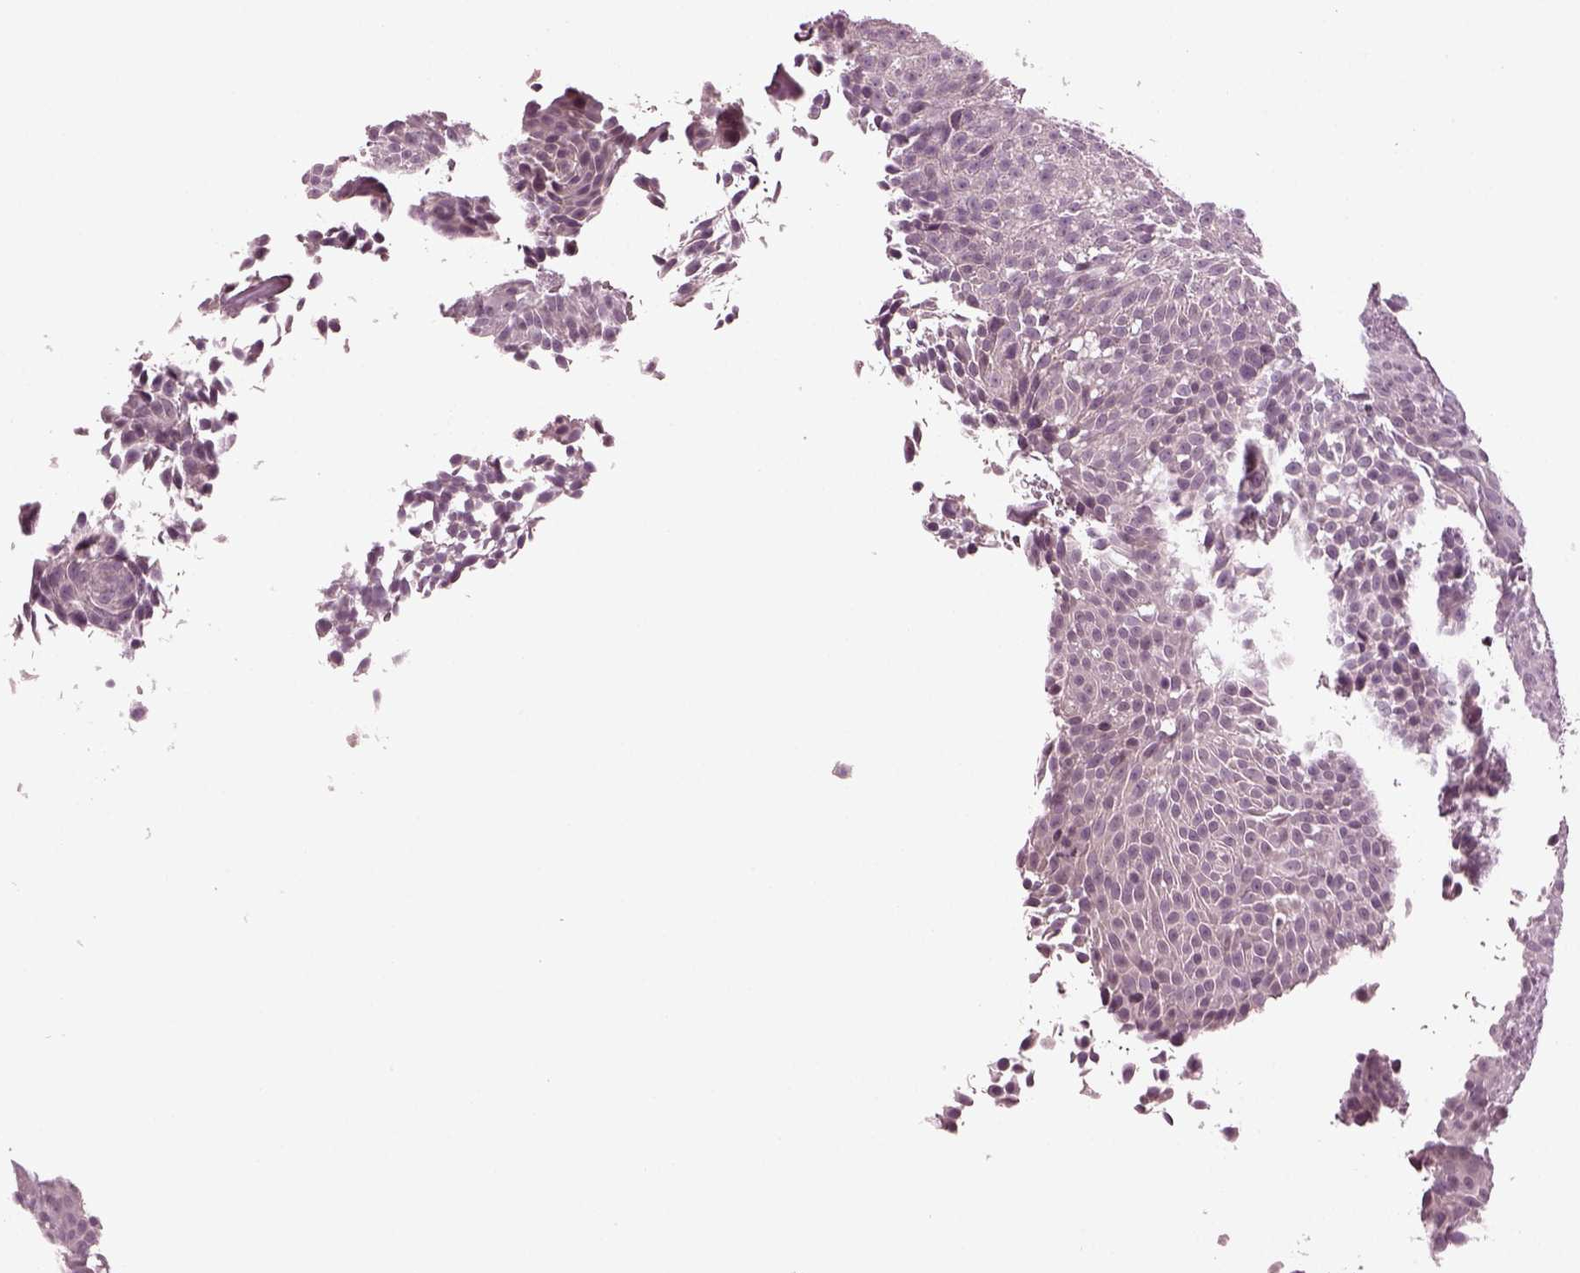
{"staining": {"intensity": "negative", "quantity": "none", "location": "none"}, "tissue": "urothelial cancer", "cell_type": "Tumor cells", "image_type": "cancer", "snomed": [{"axis": "morphology", "description": "Urothelial carcinoma, Low grade"}, {"axis": "topography", "description": "Urinary bladder"}], "caption": "Urothelial cancer stained for a protein using immunohistochemistry (IHC) reveals no staining tumor cells.", "gene": "MIB2", "patient": {"sex": "male", "age": 77}}